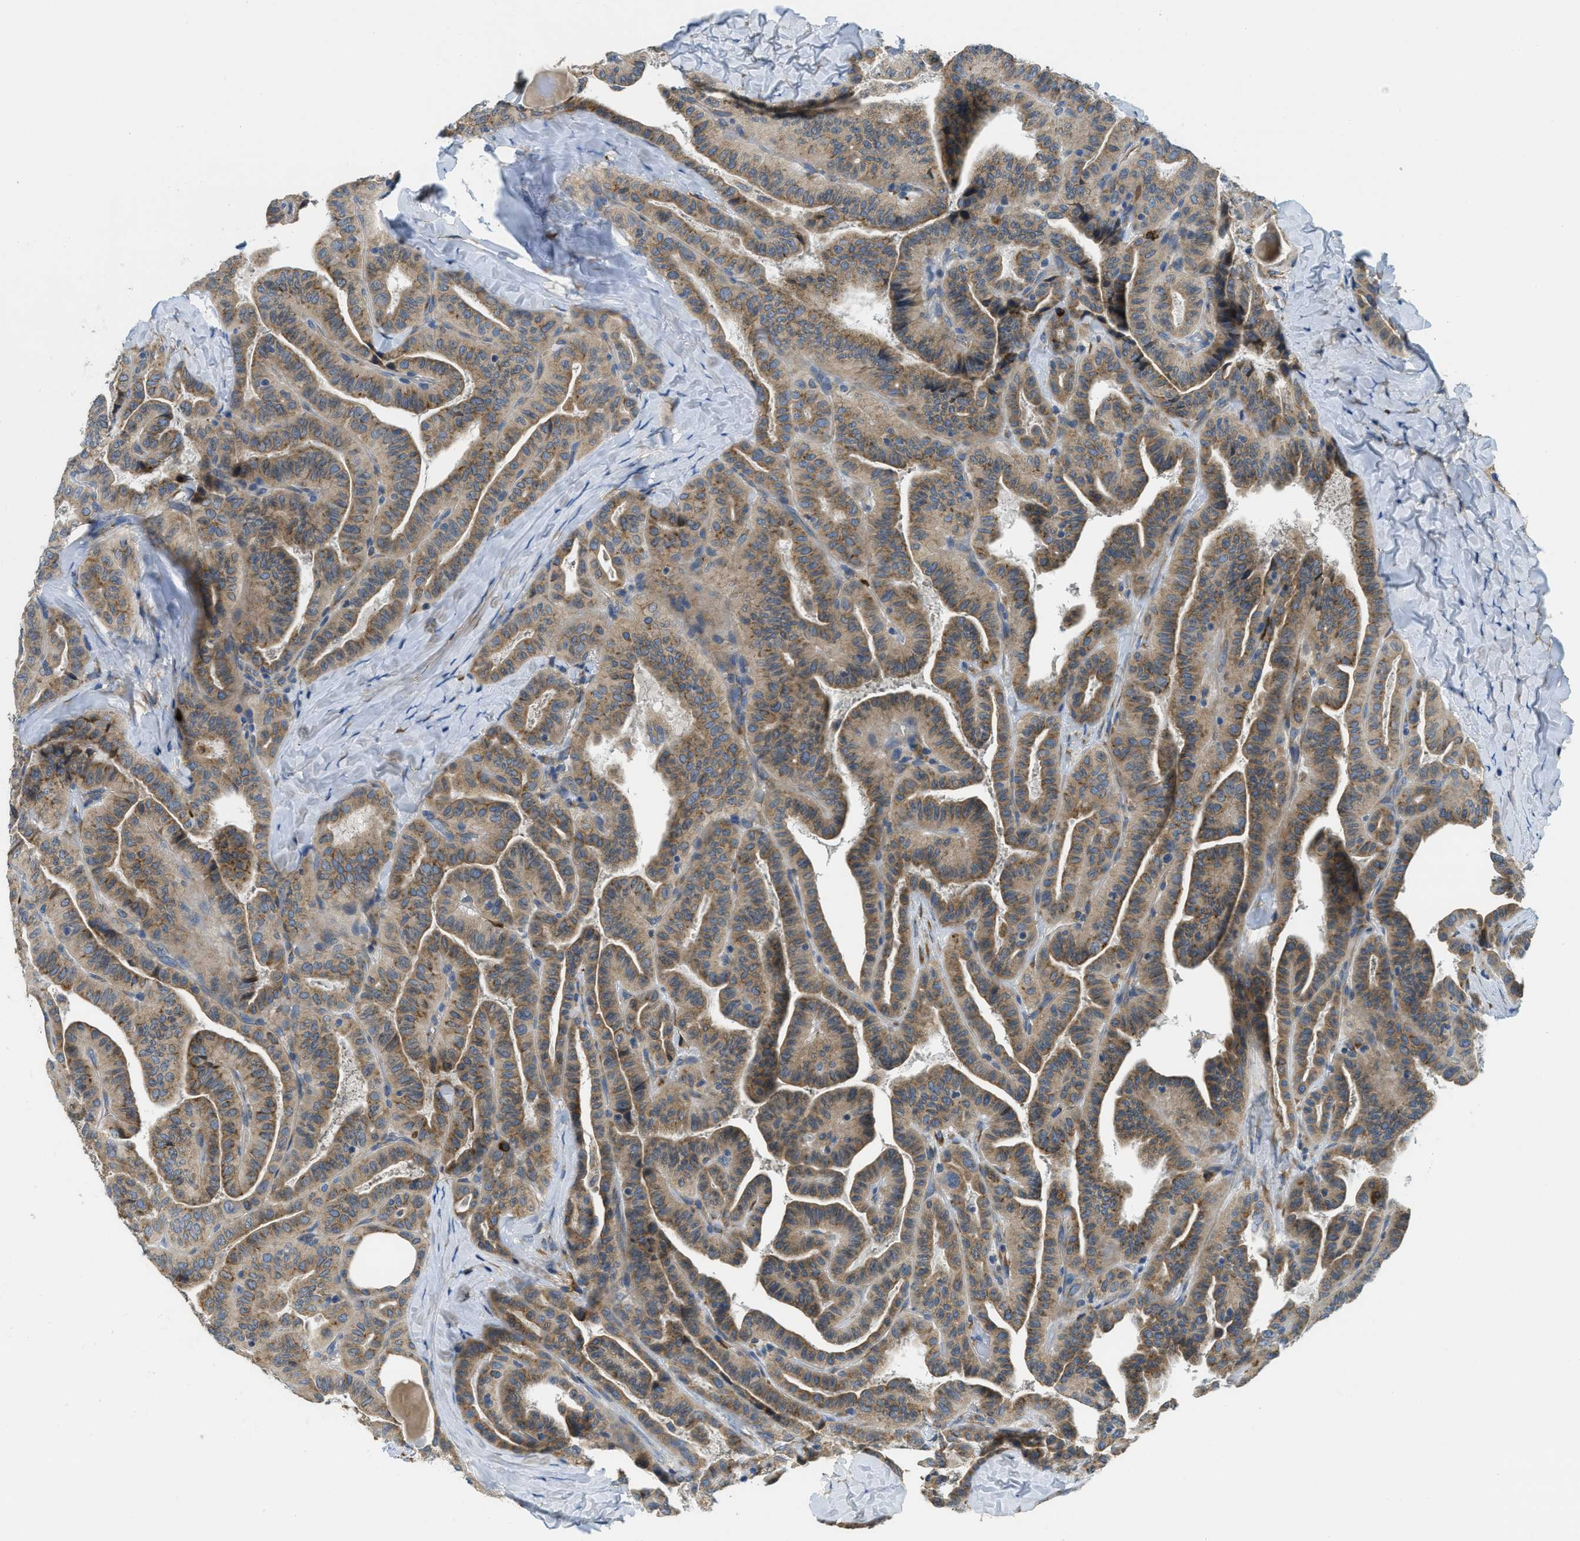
{"staining": {"intensity": "moderate", "quantity": ">75%", "location": "cytoplasmic/membranous"}, "tissue": "thyroid cancer", "cell_type": "Tumor cells", "image_type": "cancer", "snomed": [{"axis": "morphology", "description": "Papillary adenocarcinoma, NOS"}, {"axis": "topography", "description": "Thyroid gland"}], "caption": "IHC micrograph of human thyroid cancer (papillary adenocarcinoma) stained for a protein (brown), which exhibits medium levels of moderate cytoplasmic/membranous expression in approximately >75% of tumor cells.", "gene": "SSR1", "patient": {"sex": "male", "age": 77}}